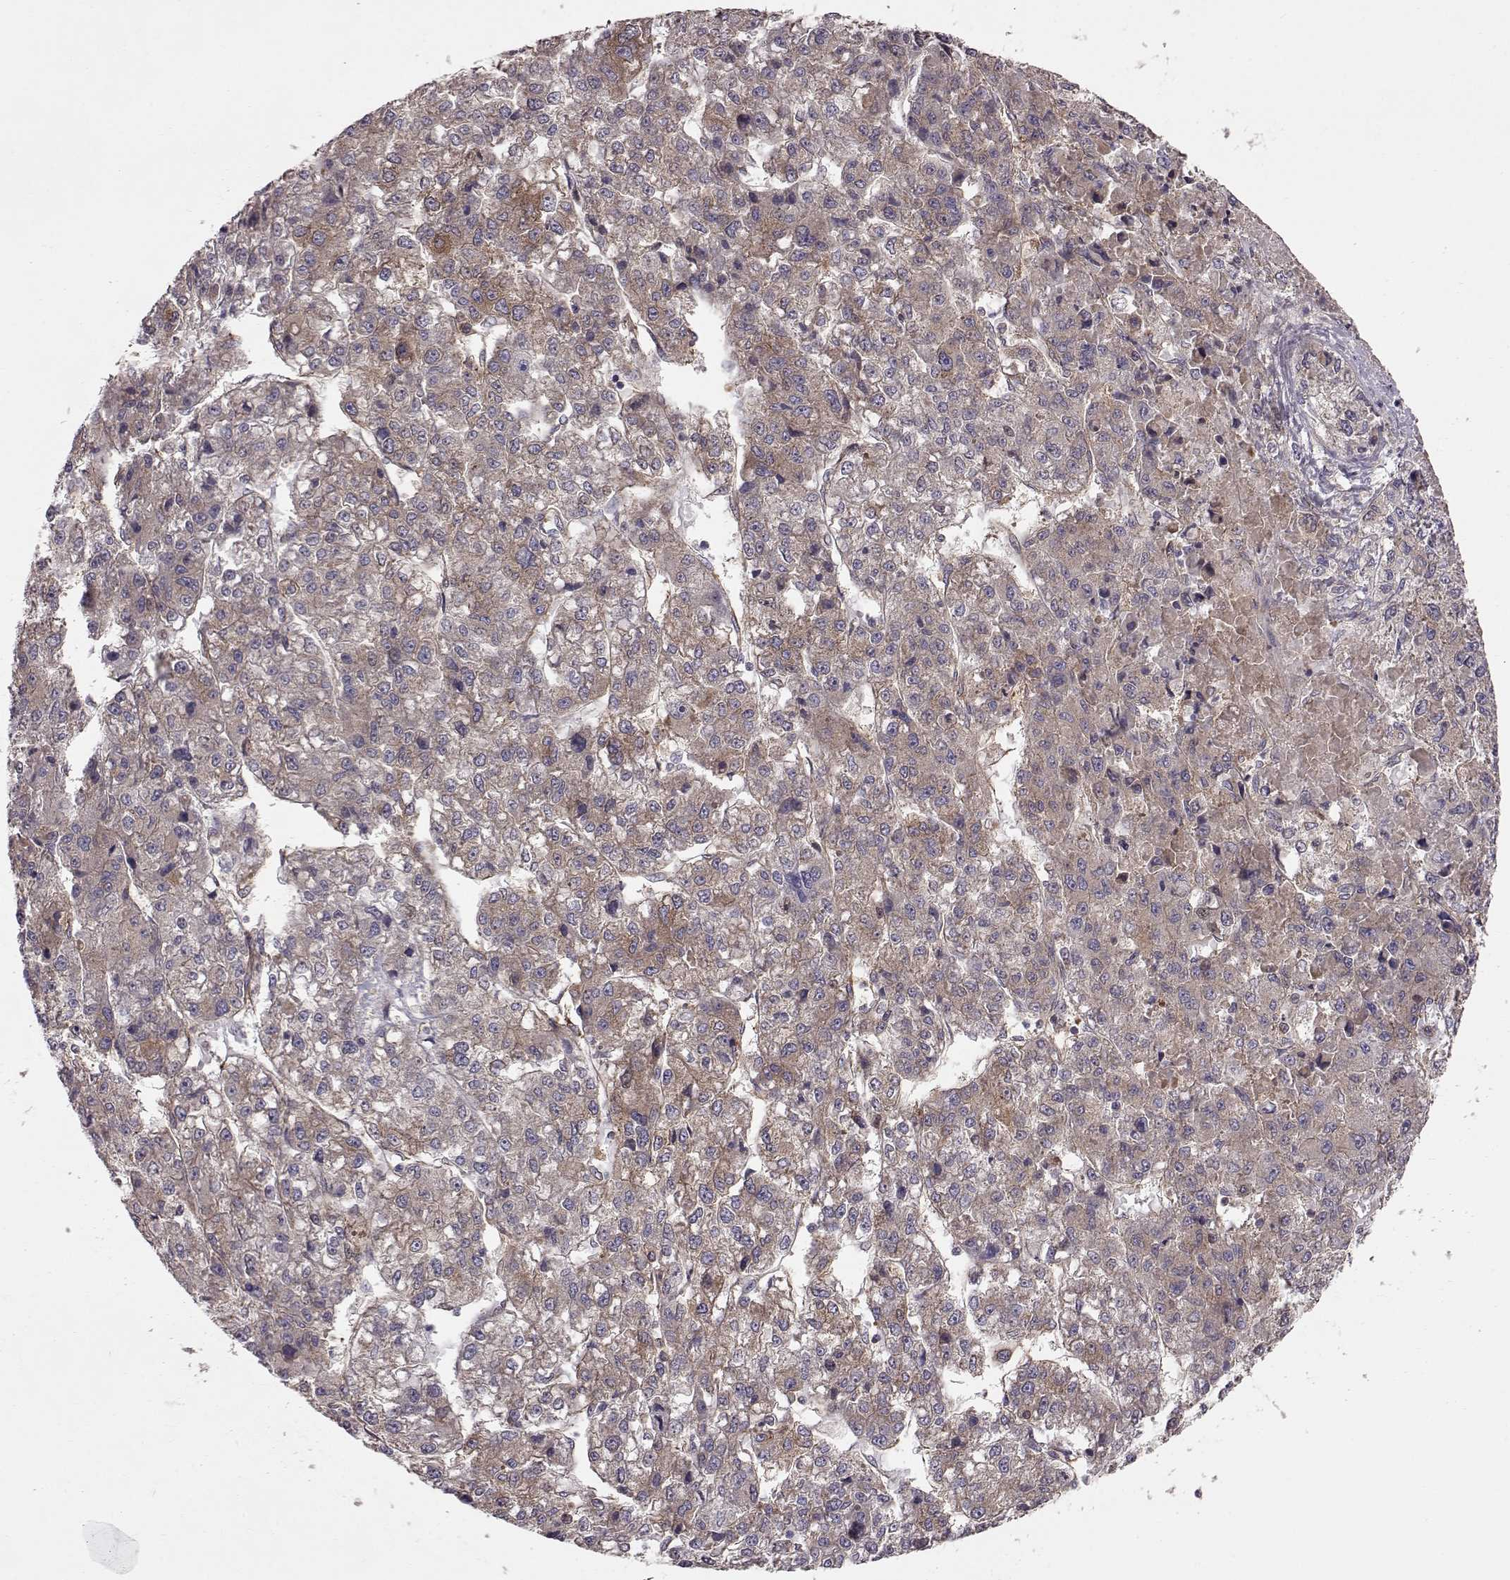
{"staining": {"intensity": "moderate", "quantity": "<25%", "location": "cytoplasmic/membranous"}, "tissue": "liver cancer", "cell_type": "Tumor cells", "image_type": "cancer", "snomed": [{"axis": "morphology", "description": "Carcinoma, Hepatocellular, NOS"}, {"axis": "topography", "description": "Liver"}], "caption": "Moderate cytoplasmic/membranous staining for a protein is present in about <25% of tumor cells of liver cancer (hepatocellular carcinoma) using immunohistochemistry.", "gene": "RABGAP1", "patient": {"sex": "male", "age": 56}}